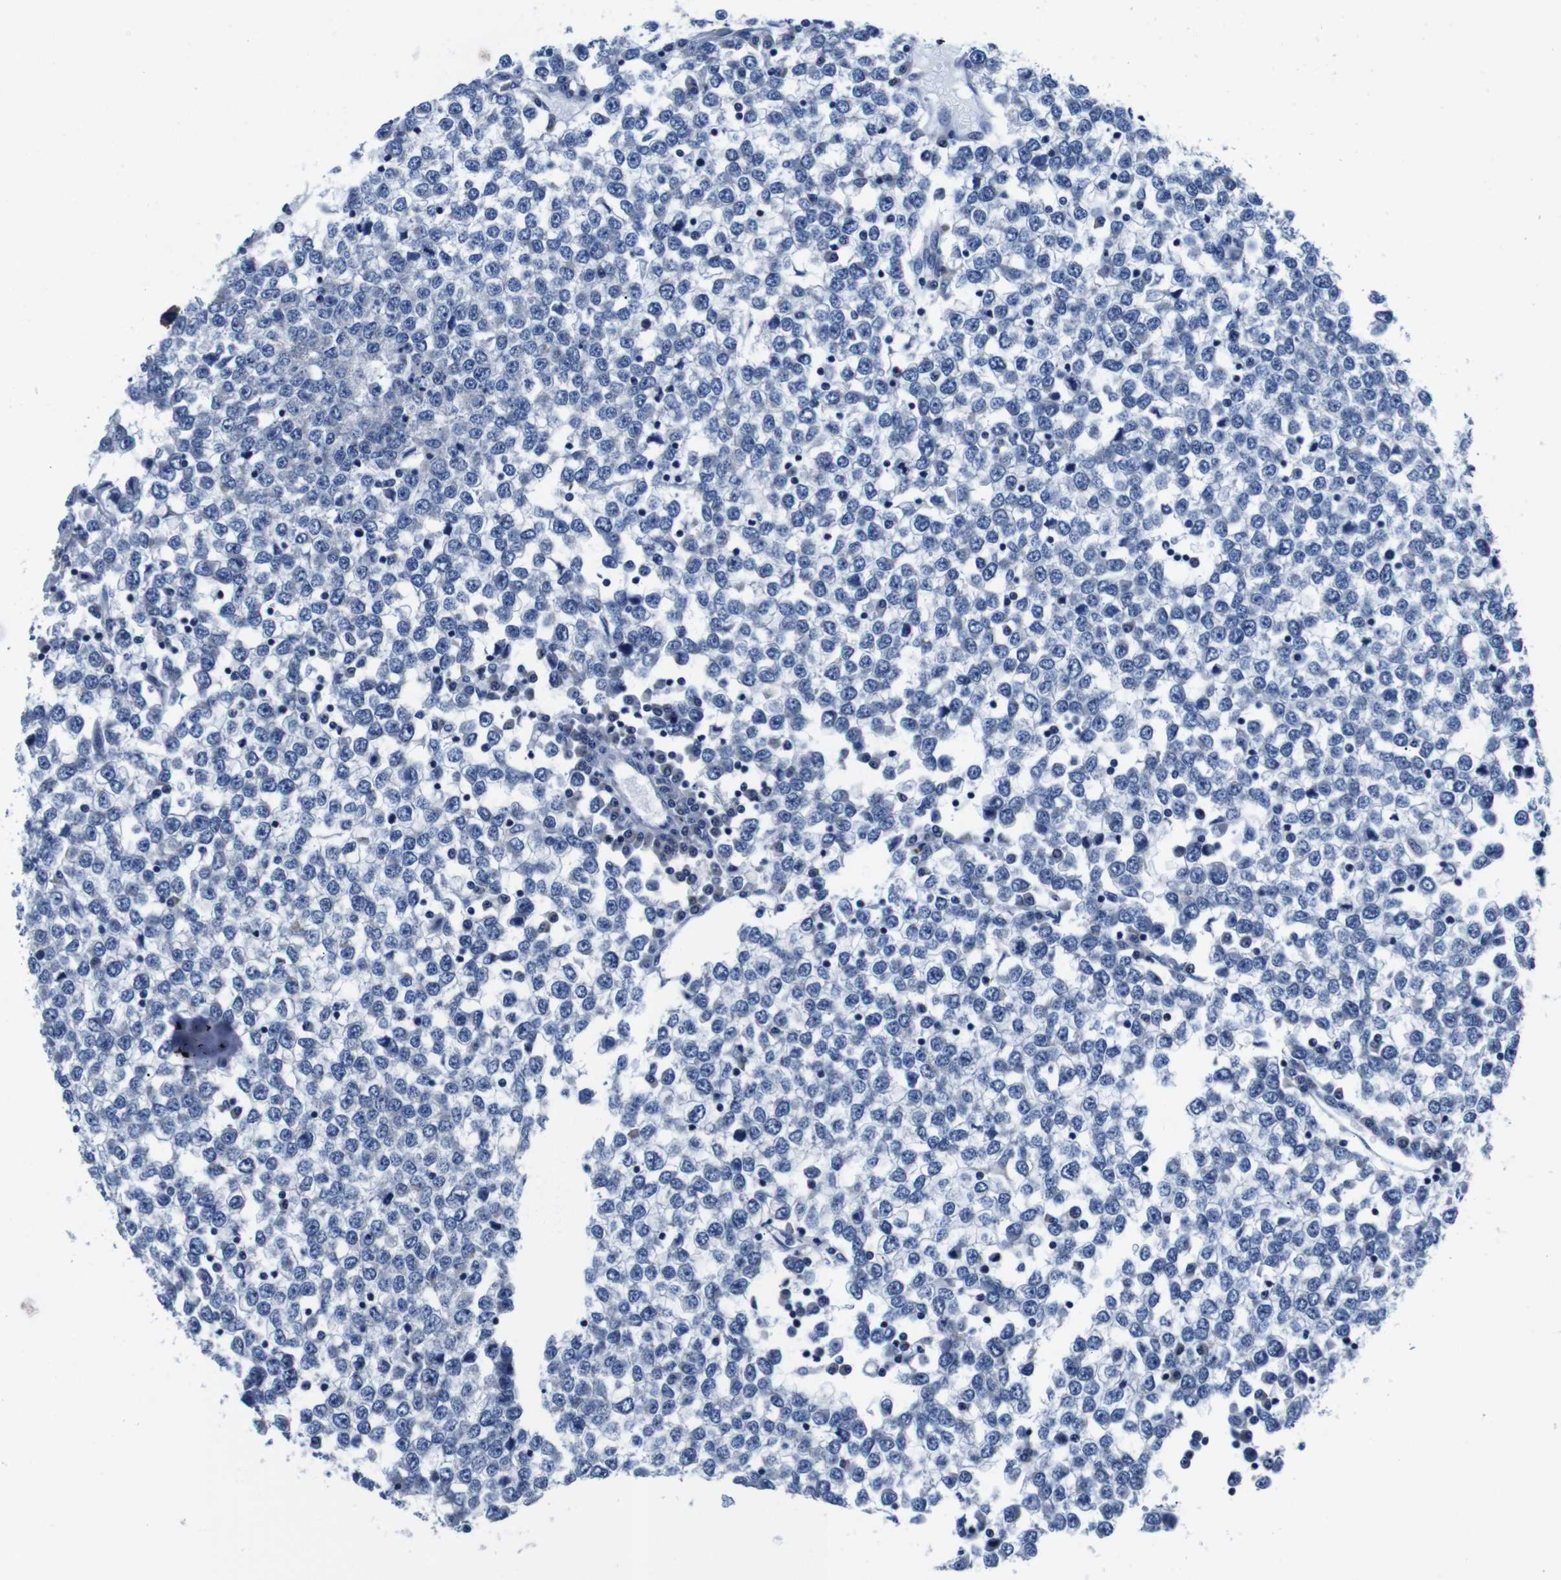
{"staining": {"intensity": "negative", "quantity": "none", "location": "none"}, "tissue": "testis cancer", "cell_type": "Tumor cells", "image_type": "cancer", "snomed": [{"axis": "morphology", "description": "Seminoma, NOS"}, {"axis": "topography", "description": "Testis"}], "caption": "IHC image of neoplastic tissue: testis seminoma stained with DAB (3,3'-diaminobenzidine) demonstrates no significant protein expression in tumor cells. Brightfield microscopy of immunohistochemistry stained with DAB (brown) and hematoxylin (blue), captured at high magnification.", "gene": "SNX19", "patient": {"sex": "male", "age": 65}}